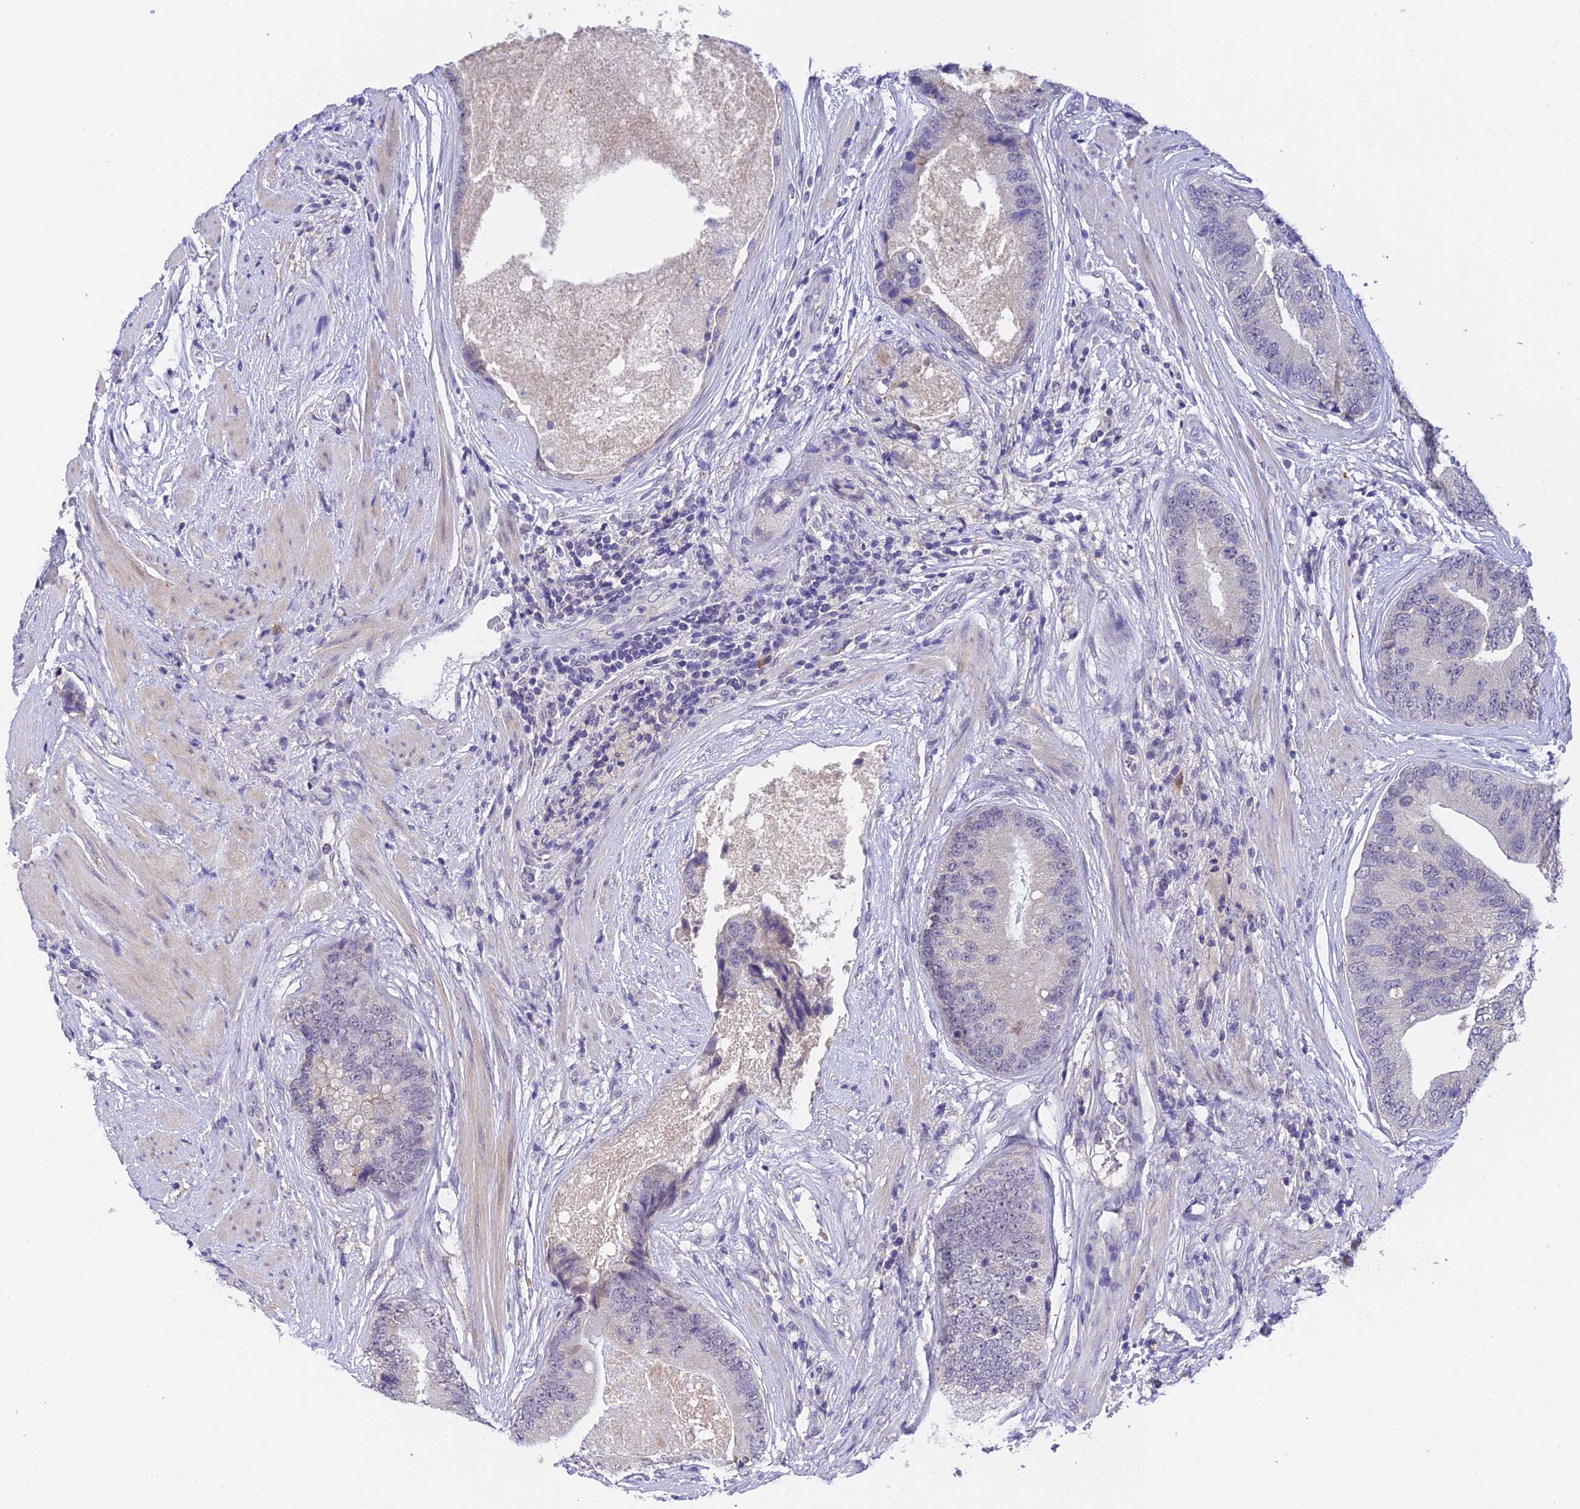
{"staining": {"intensity": "negative", "quantity": "none", "location": "none"}, "tissue": "prostate cancer", "cell_type": "Tumor cells", "image_type": "cancer", "snomed": [{"axis": "morphology", "description": "Adenocarcinoma, High grade"}, {"axis": "topography", "description": "Prostate"}], "caption": "IHC micrograph of human prostate cancer (high-grade adenocarcinoma) stained for a protein (brown), which demonstrates no expression in tumor cells.", "gene": "HOXB1", "patient": {"sex": "male", "age": 70}}